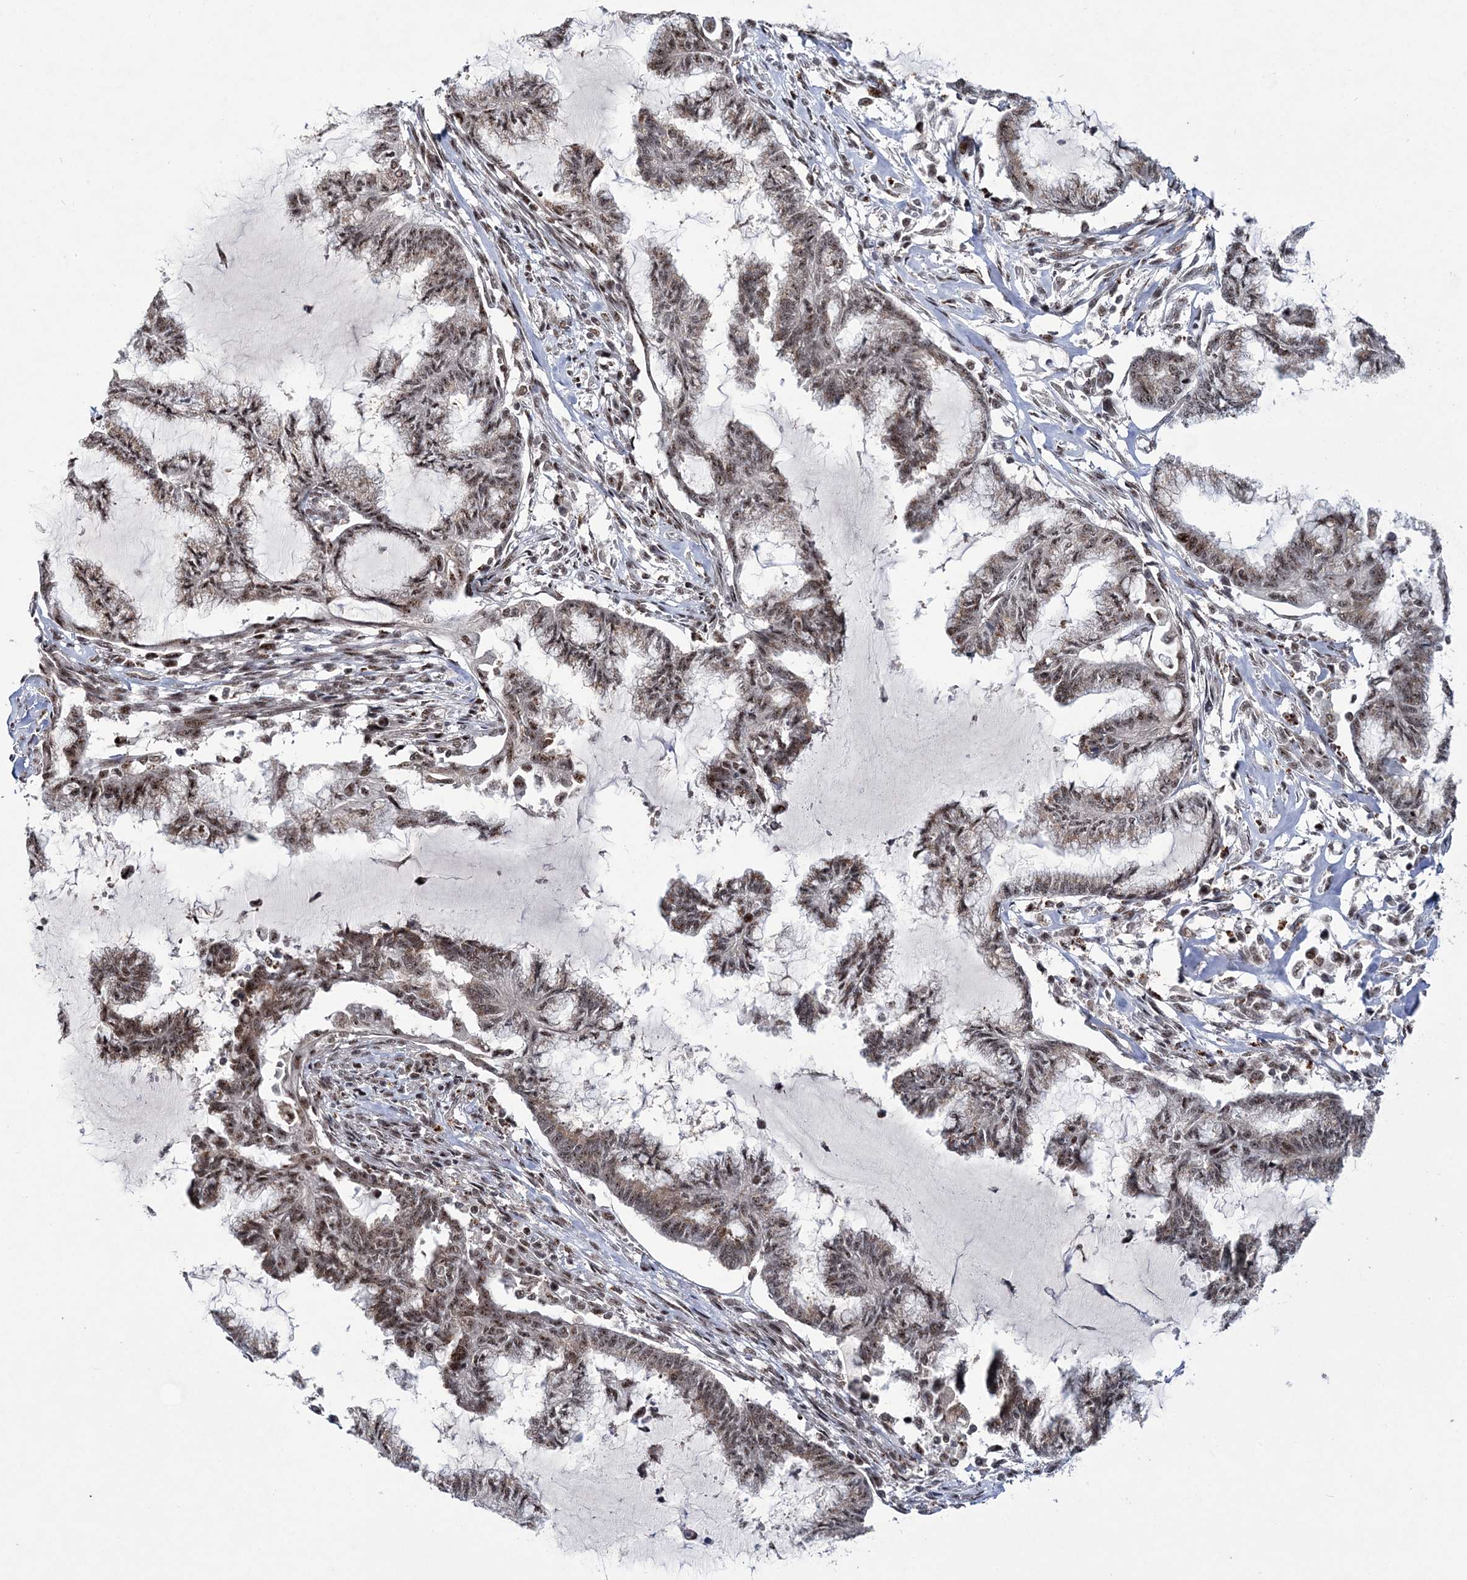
{"staining": {"intensity": "moderate", "quantity": ">75%", "location": "nuclear"}, "tissue": "endometrial cancer", "cell_type": "Tumor cells", "image_type": "cancer", "snomed": [{"axis": "morphology", "description": "Adenocarcinoma, NOS"}, {"axis": "topography", "description": "Endometrium"}], "caption": "IHC (DAB (3,3'-diaminobenzidine)) staining of human endometrial cancer reveals moderate nuclear protein positivity in approximately >75% of tumor cells.", "gene": "TATDN2", "patient": {"sex": "female", "age": 86}}